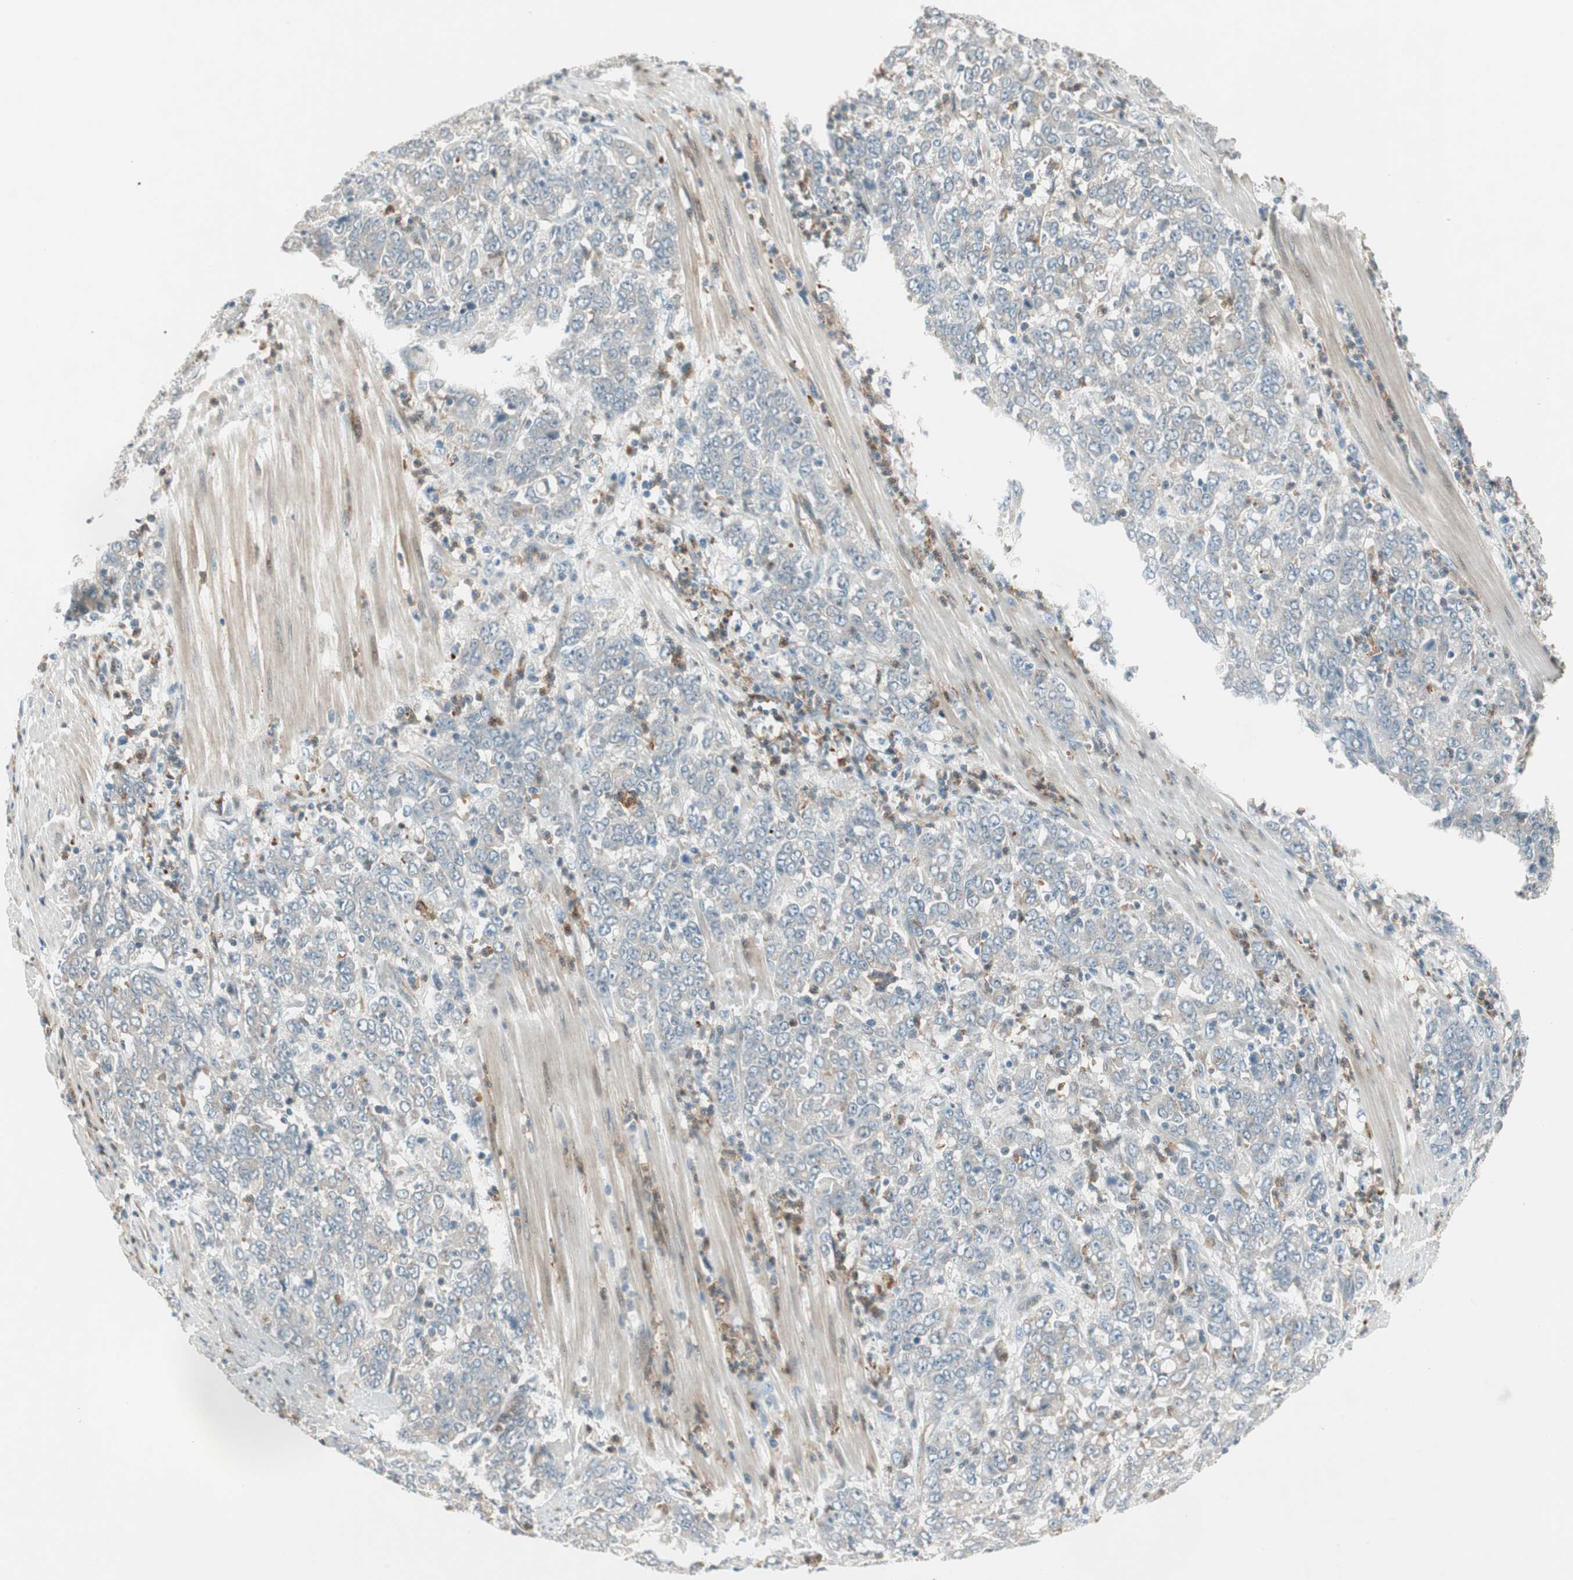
{"staining": {"intensity": "negative", "quantity": "none", "location": "none"}, "tissue": "stomach cancer", "cell_type": "Tumor cells", "image_type": "cancer", "snomed": [{"axis": "morphology", "description": "Adenocarcinoma, NOS"}, {"axis": "topography", "description": "Stomach, lower"}], "caption": "IHC histopathology image of human stomach cancer stained for a protein (brown), which shows no expression in tumor cells.", "gene": "CGRRF1", "patient": {"sex": "female", "age": 71}}